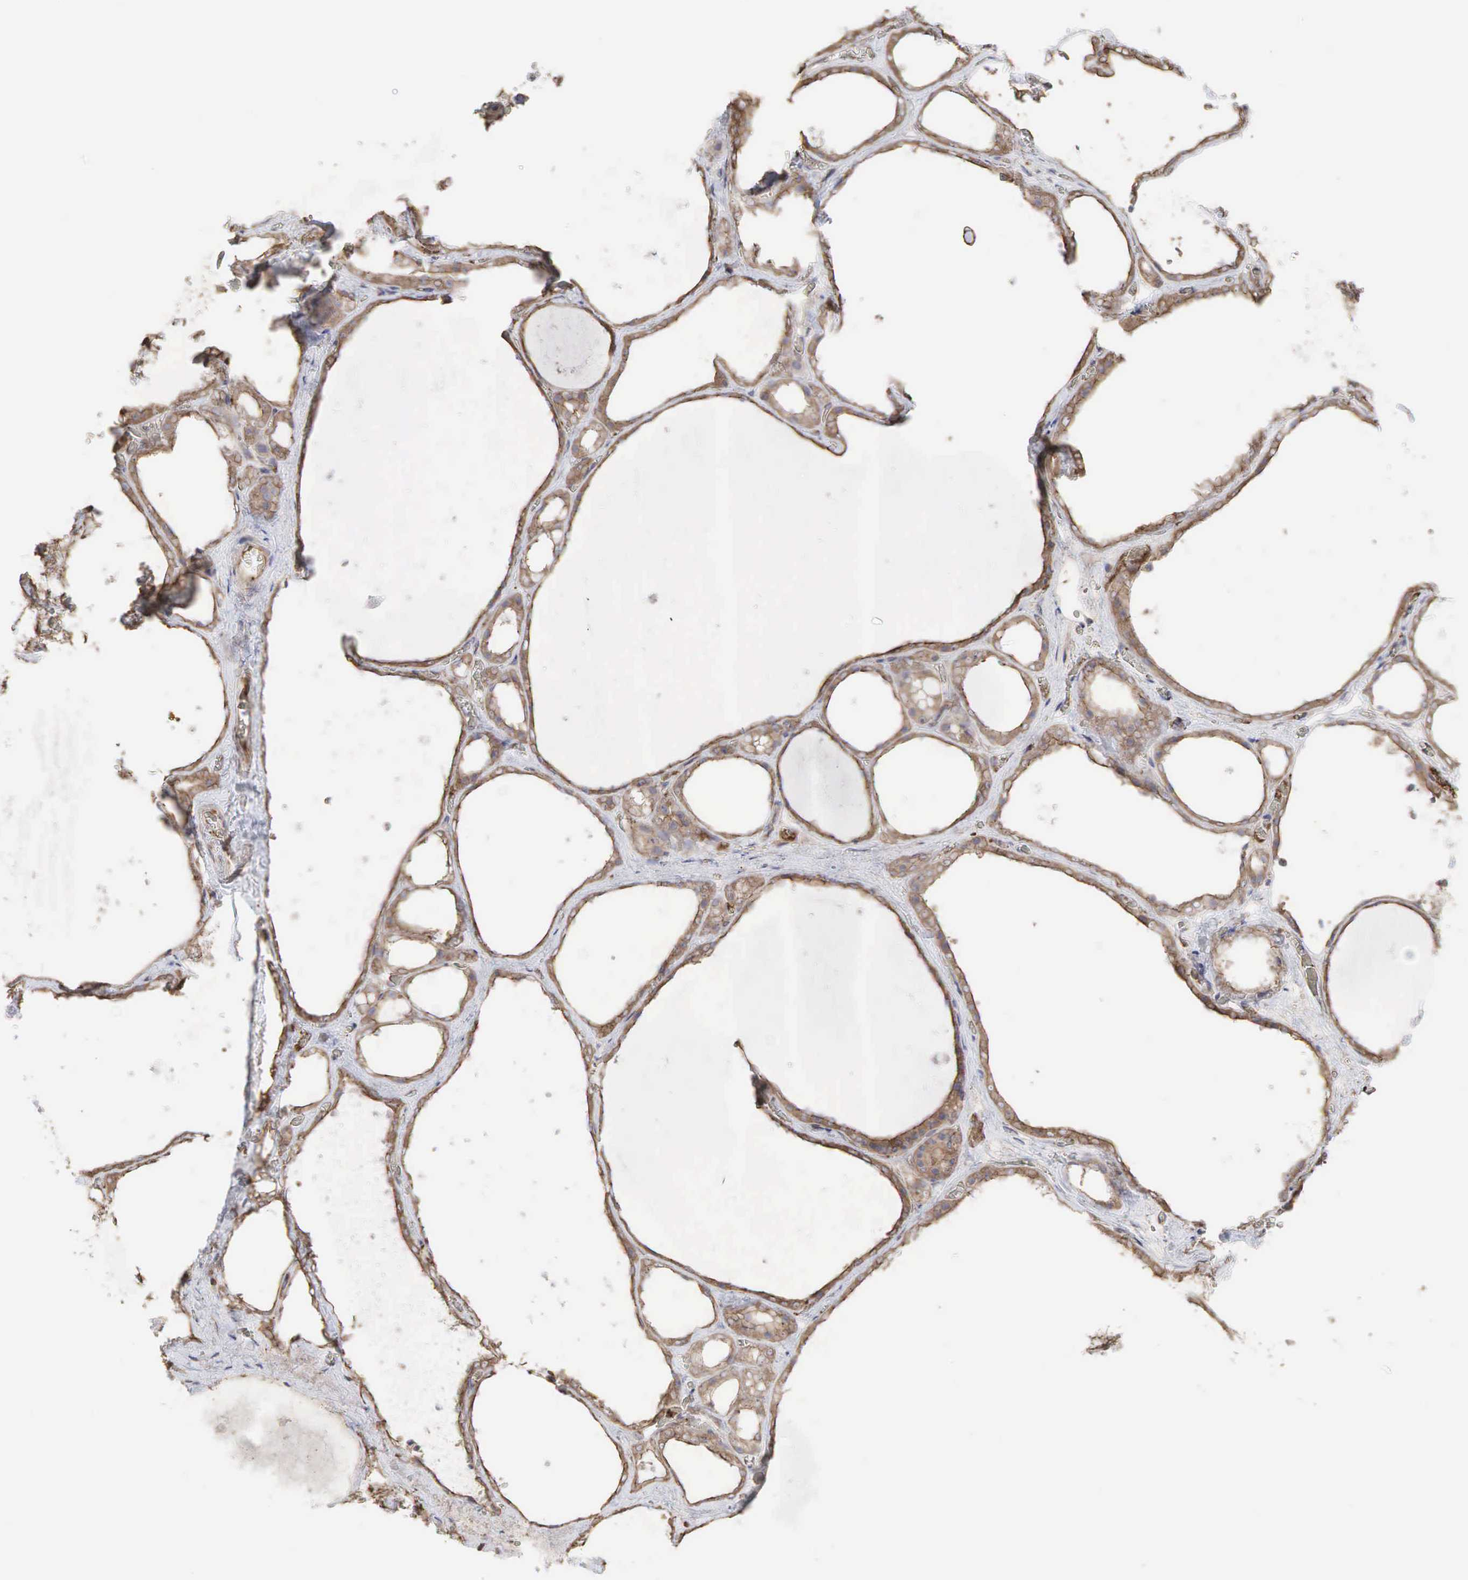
{"staining": {"intensity": "weak", "quantity": ">75%", "location": "cytoplasmic/membranous"}, "tissue": "thyroid gland", "cell_type": "Glandular cells", "image_type": "normal", "snomed": [{"axis": "morphology", "description": "Normal tissue, NOS"}, {"axis": "topography", "description": "Thyroid gland"}], "caption": "About >75% of glandular cells in normal thyroid gland reveal weak cytoplasmic/membranous protein expression as visualized by brown immunohistochemical staining.", "gene": "PABPC5", "patient": {"sex": "male", "age": 76}}